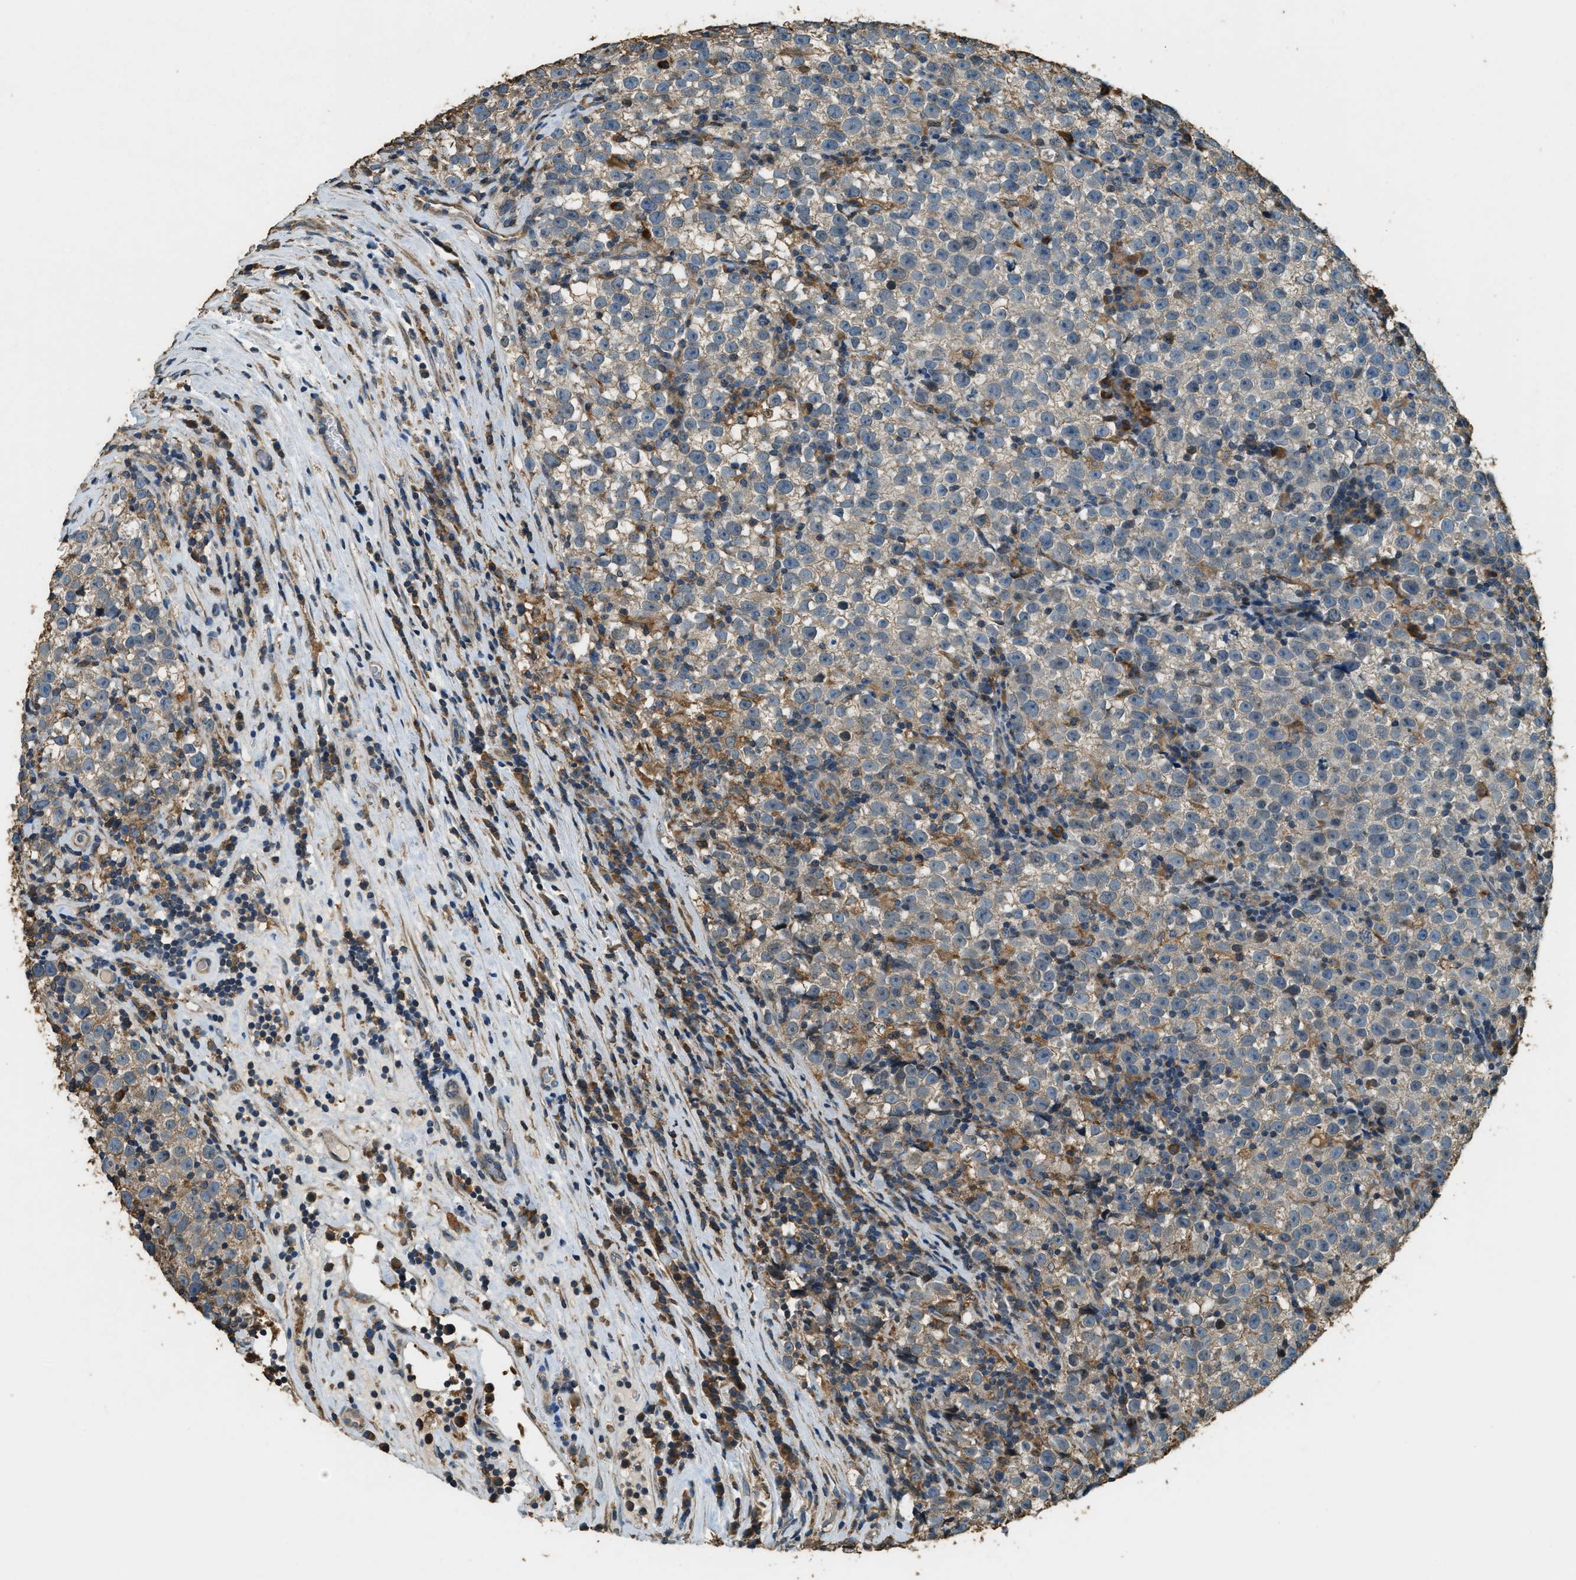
{"staining": {"intensity": "weak", "quantity": "<25%", "location": "cytoplasmic/membranous"}, "tissue": "testis cancer", "cell_type": "Tumor cells", "image_type": "cancer", "snomed": [{"axis": "morphology", "description": "Normal tissue, NOS"}, {"axis": "morphology", "description": "Seminoma, NOS"}, {"axis": "topography", "description": "Testis"}], "caption": "IHC of human seminoma (testis) demonstrates no staining in tumor cells.", "gene": "ERGIC1", "patient": {"sex": "male", "age": 43}}